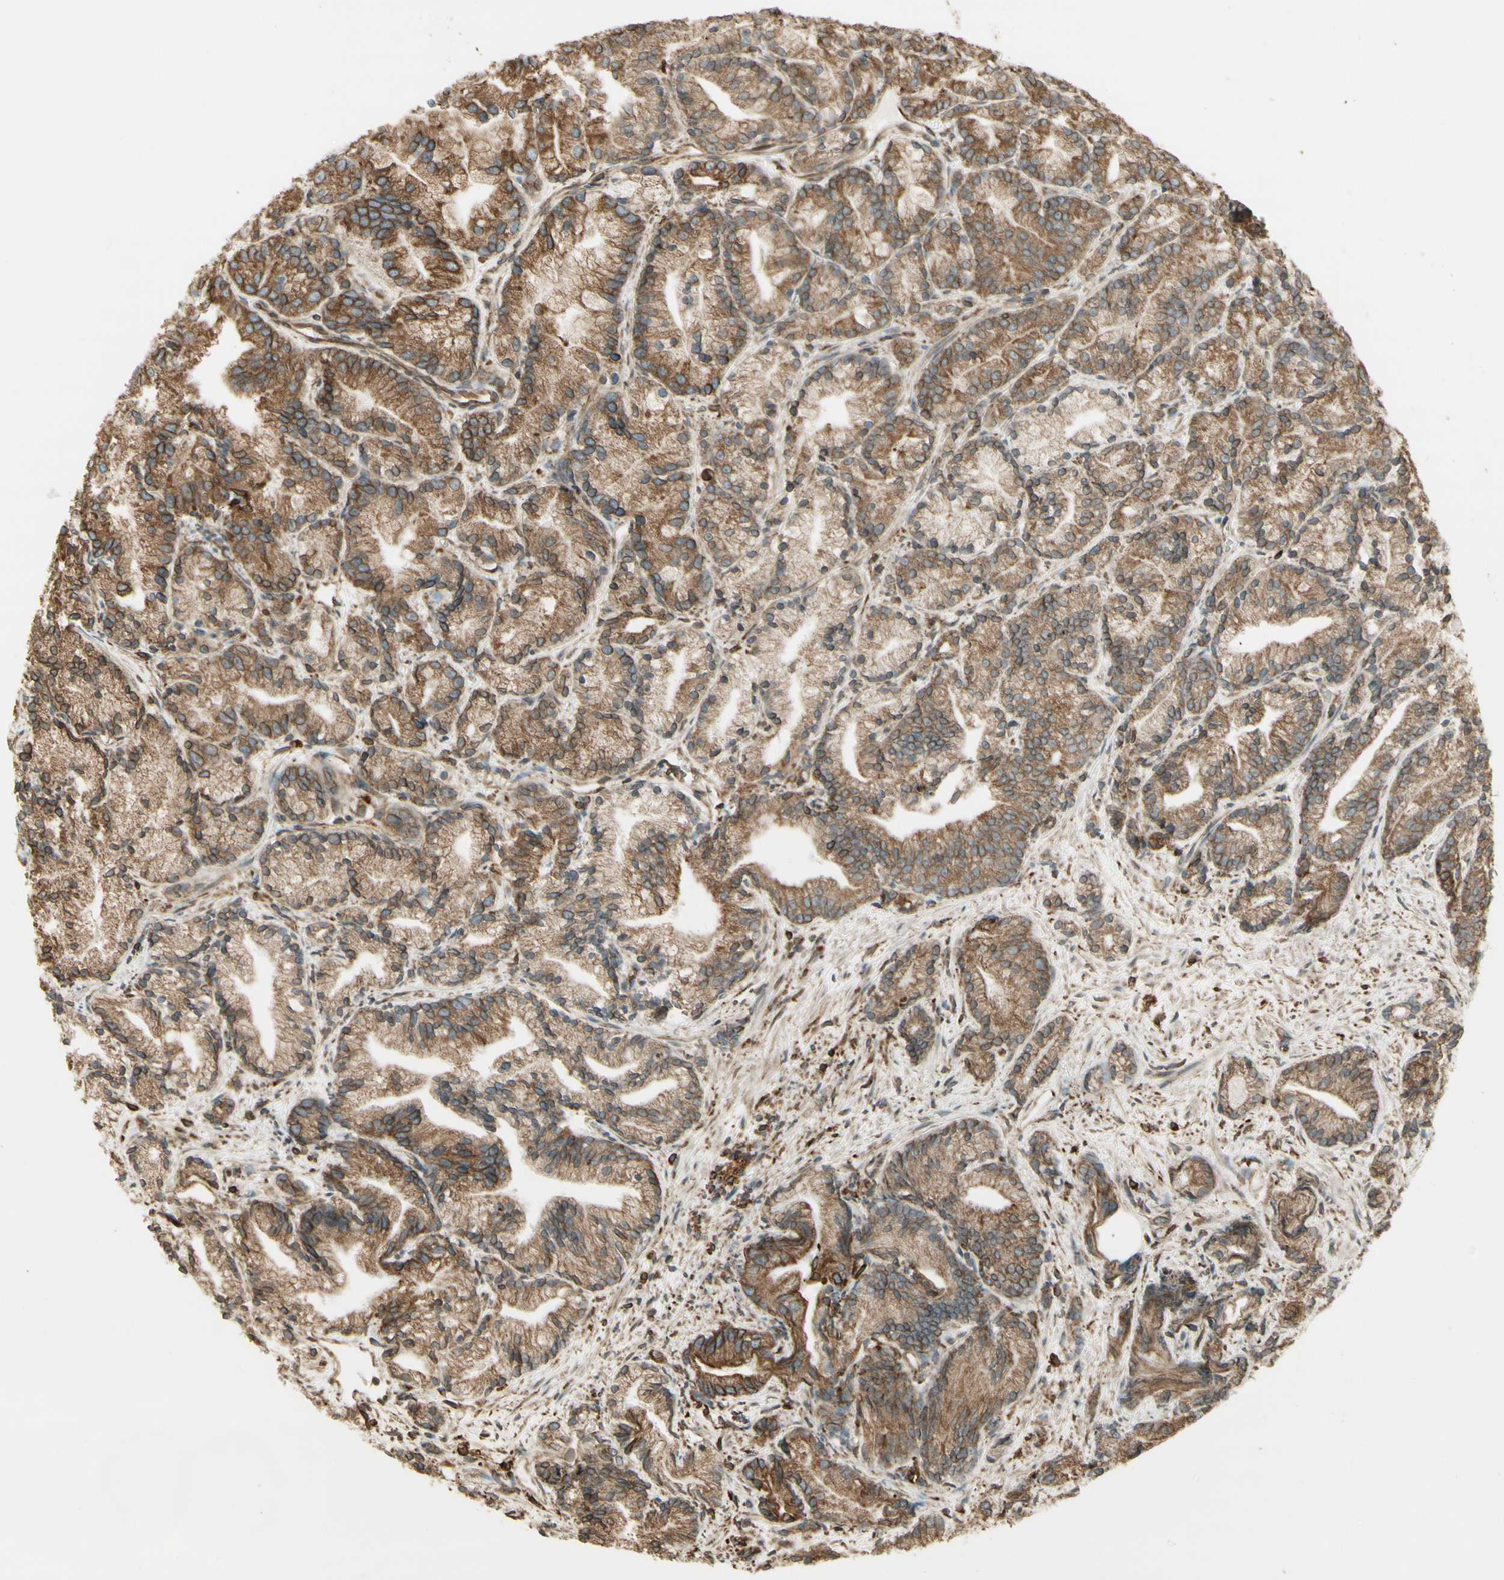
{"staining": {"intensity": "moderate", "quantity": "25%-75%", "location": "cytoplasmic/membranous"}, "tissue": "prostate cancer", "cell_type": "Tumor cells", "image_type": "cancer", "snomed": [{"axis": "morphology", "description": "Adenocarcinoma, Low grade"}, {"axis": "topography", "description": "Prostate"}], "caption": "Immunohistochemical staining of prostate cancer (low-grade adenocarcinoma) displays medium levels of moderate cytoplasmic/membranous protein positivity in about 25%-75% of tumor cells.", "gene": "CANX", "patient": {"sex": "male", "age": 89}}